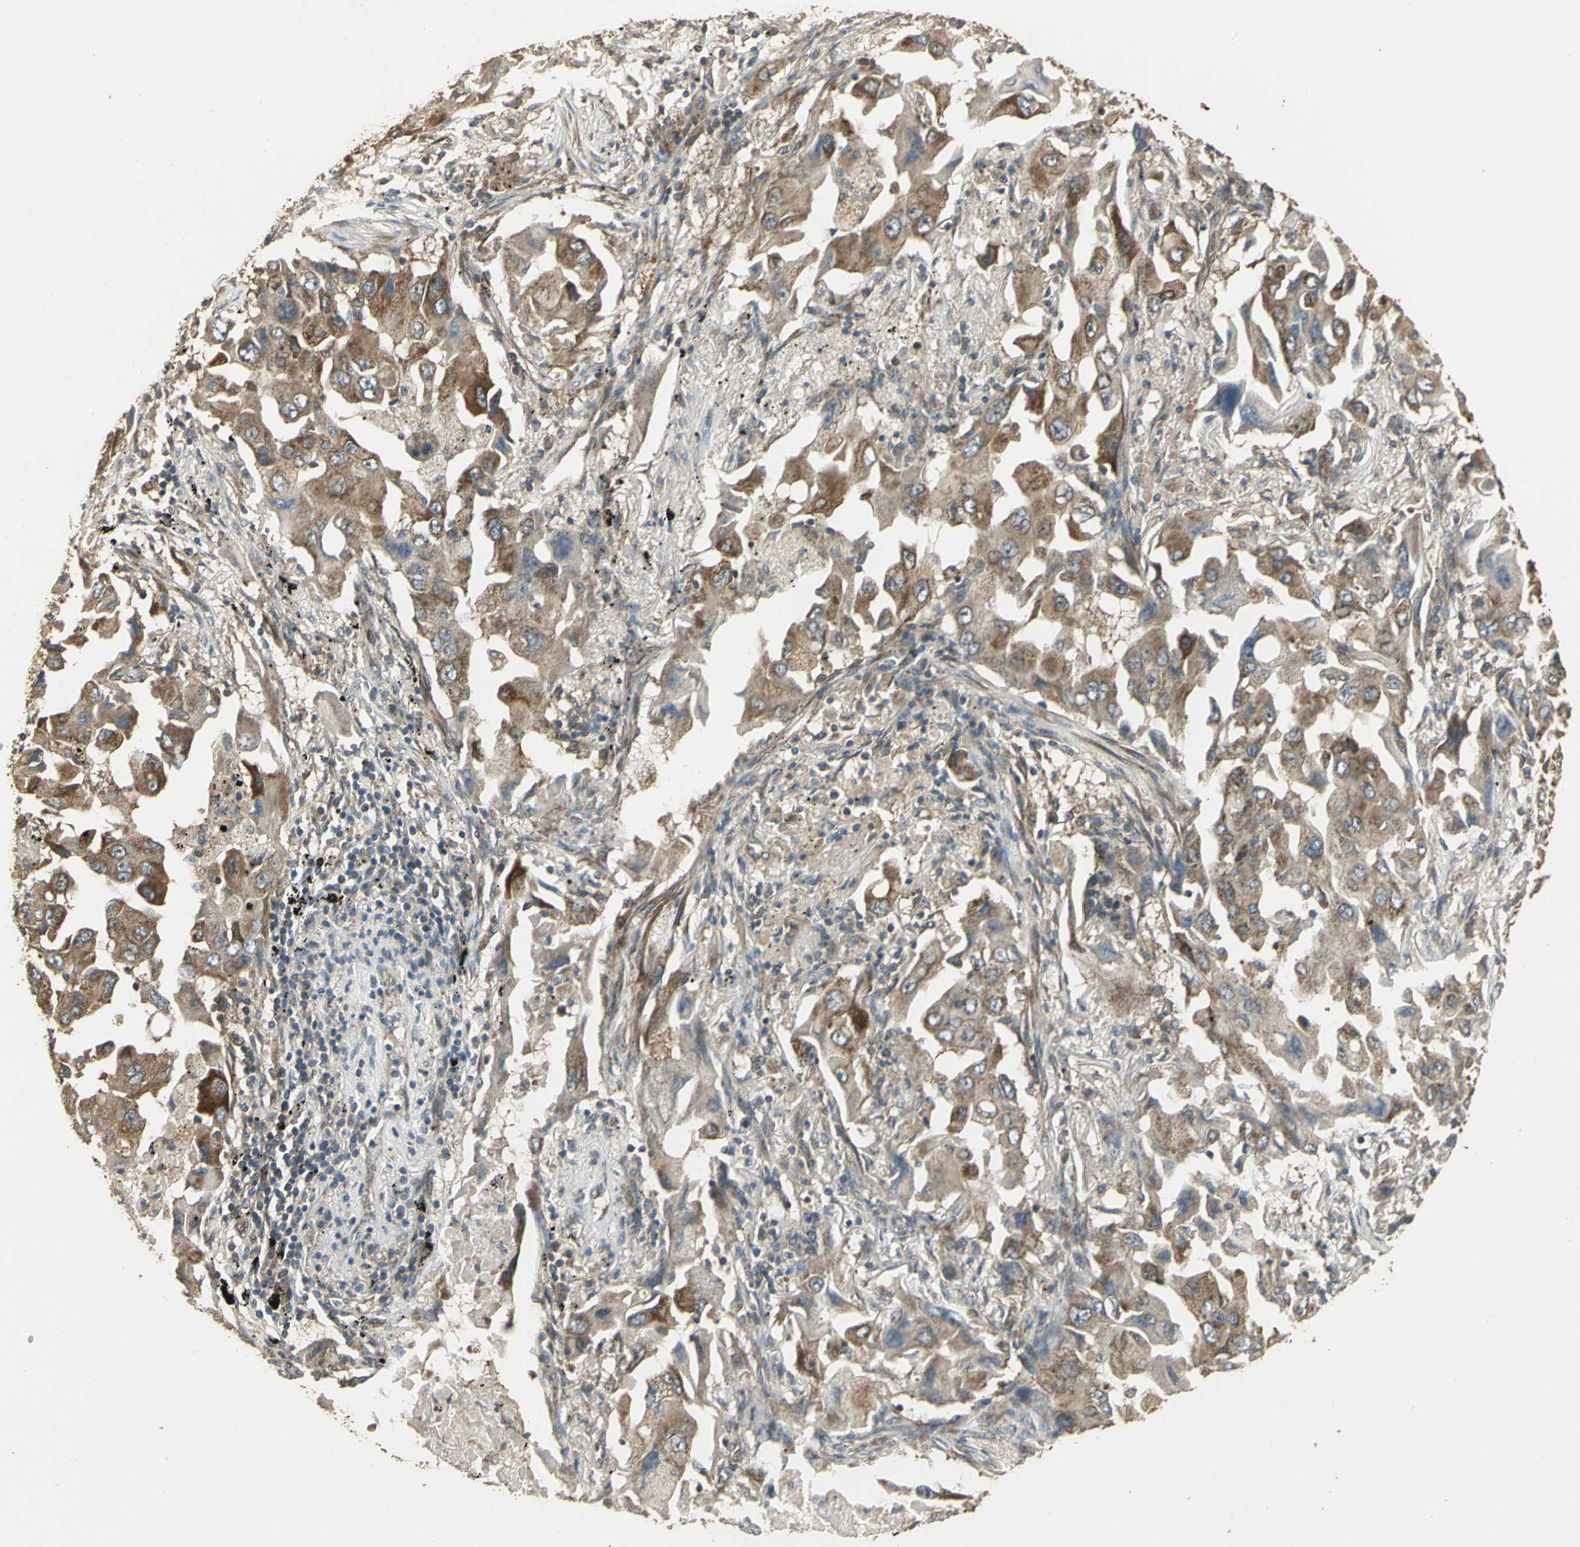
{"staining": {"intensity": "moderate", "quantity": ">75%", "location": "cytoplasmic/membranous"}, "tissue": "lung cancer", "cell_type": "Tumor cells", "image_type": "cancer", "snomed": [{"axis": "morphology", "description": "Adenocarcinoma, NOS"}, {"axis": "topography", "description": "Lung"}], "caption": "There is medium levels of moderate cytoplasmic/membranous positivity in tumor cells of lung adenocarcinoma, as demonstrated by immunohistochemical staining (brown color).", "gene": "KANK1", "patient": {"sex": "female", "age": 65}}